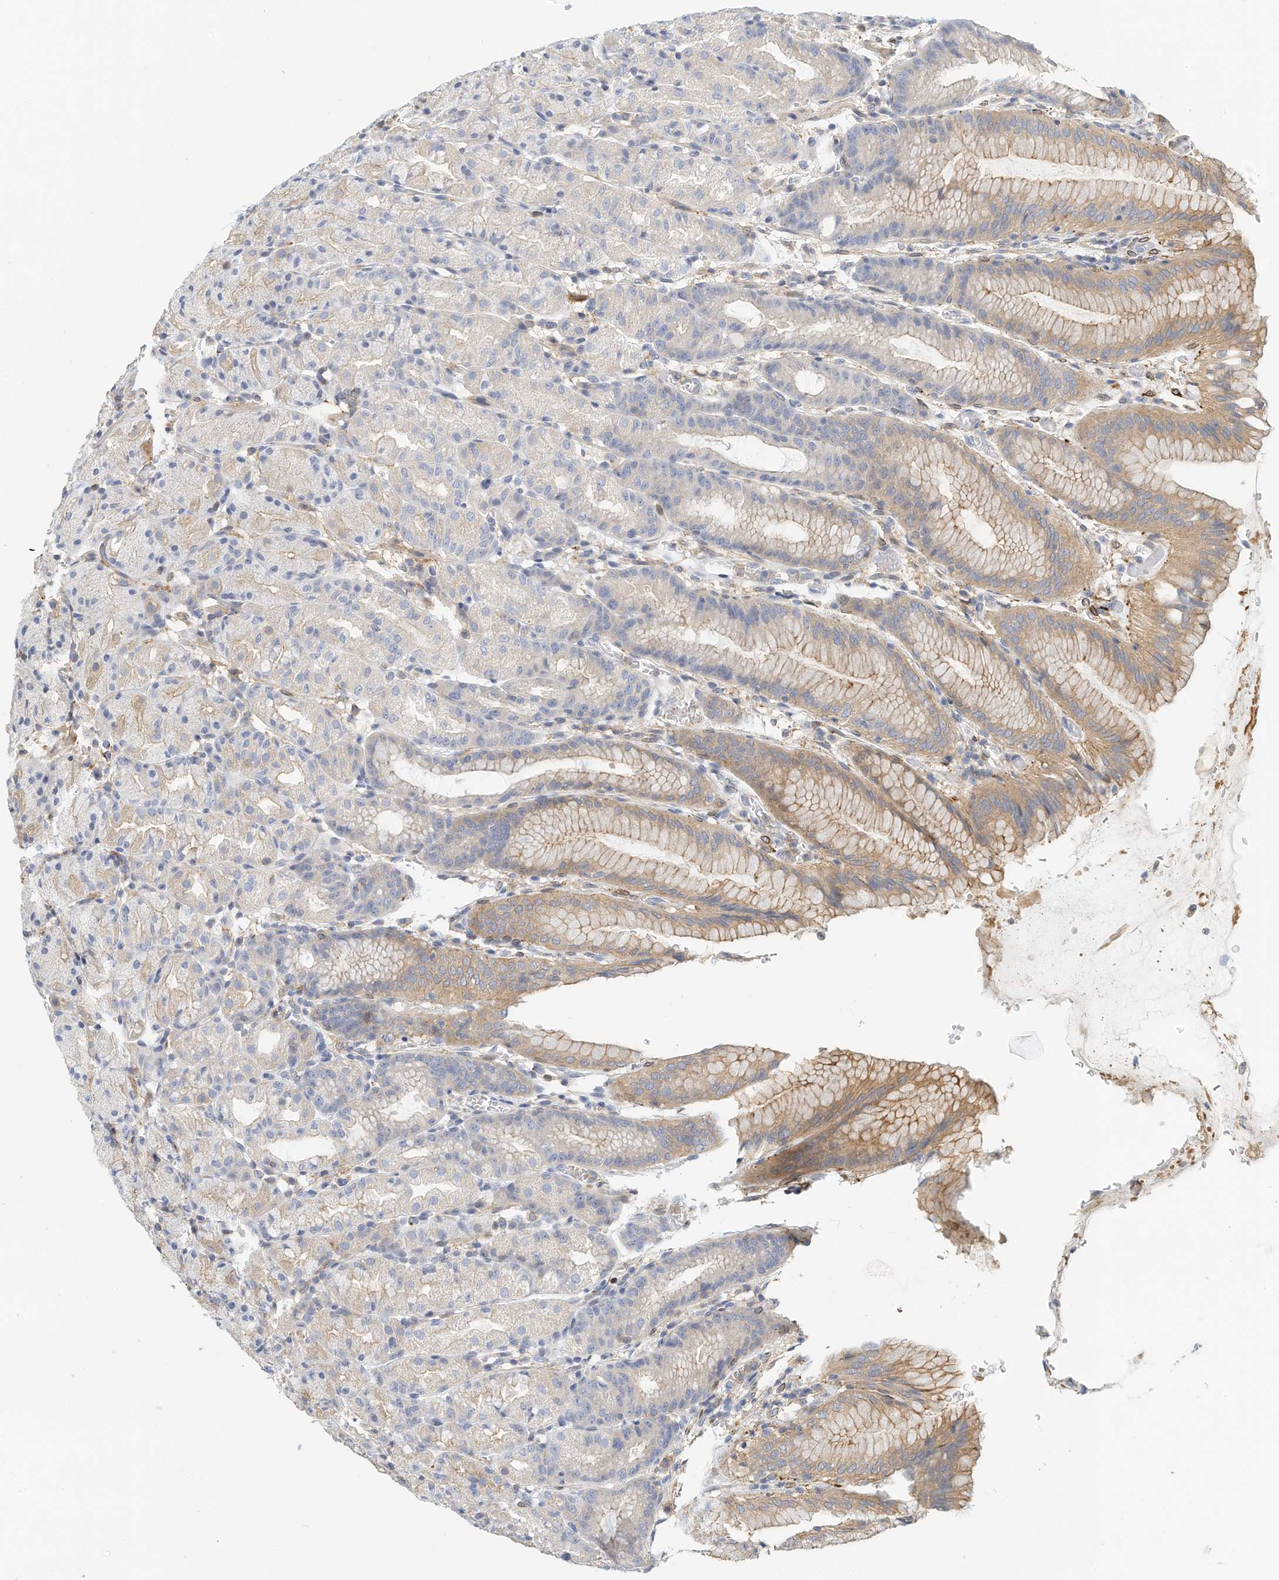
{"staining": {"intensity": "strong", "quantity": "<25%", "location": "cytoplasmic/membranous"}, "tissue": "stomach", "cell_type": "Glandular cells", "image_type": "normal", "snomed": [{"axis": "morphology", "description": "Normal tissue, NOS"}, {"axis": "topography", "description": "Stomach, upper"}], "caption": "Protein analysis of normal stomach exhibits strong cytoplasmic/membranous positivity in approximately <25% of glandular cells. The staining is performed using DAB (3,3'-diaminobenzidine) brown chromogen to label protein expression. The nuclei are counter-stained blue using hematoxylin.", "gene": "MICAL1", "patient": {"sex": "male", "age": 48}}